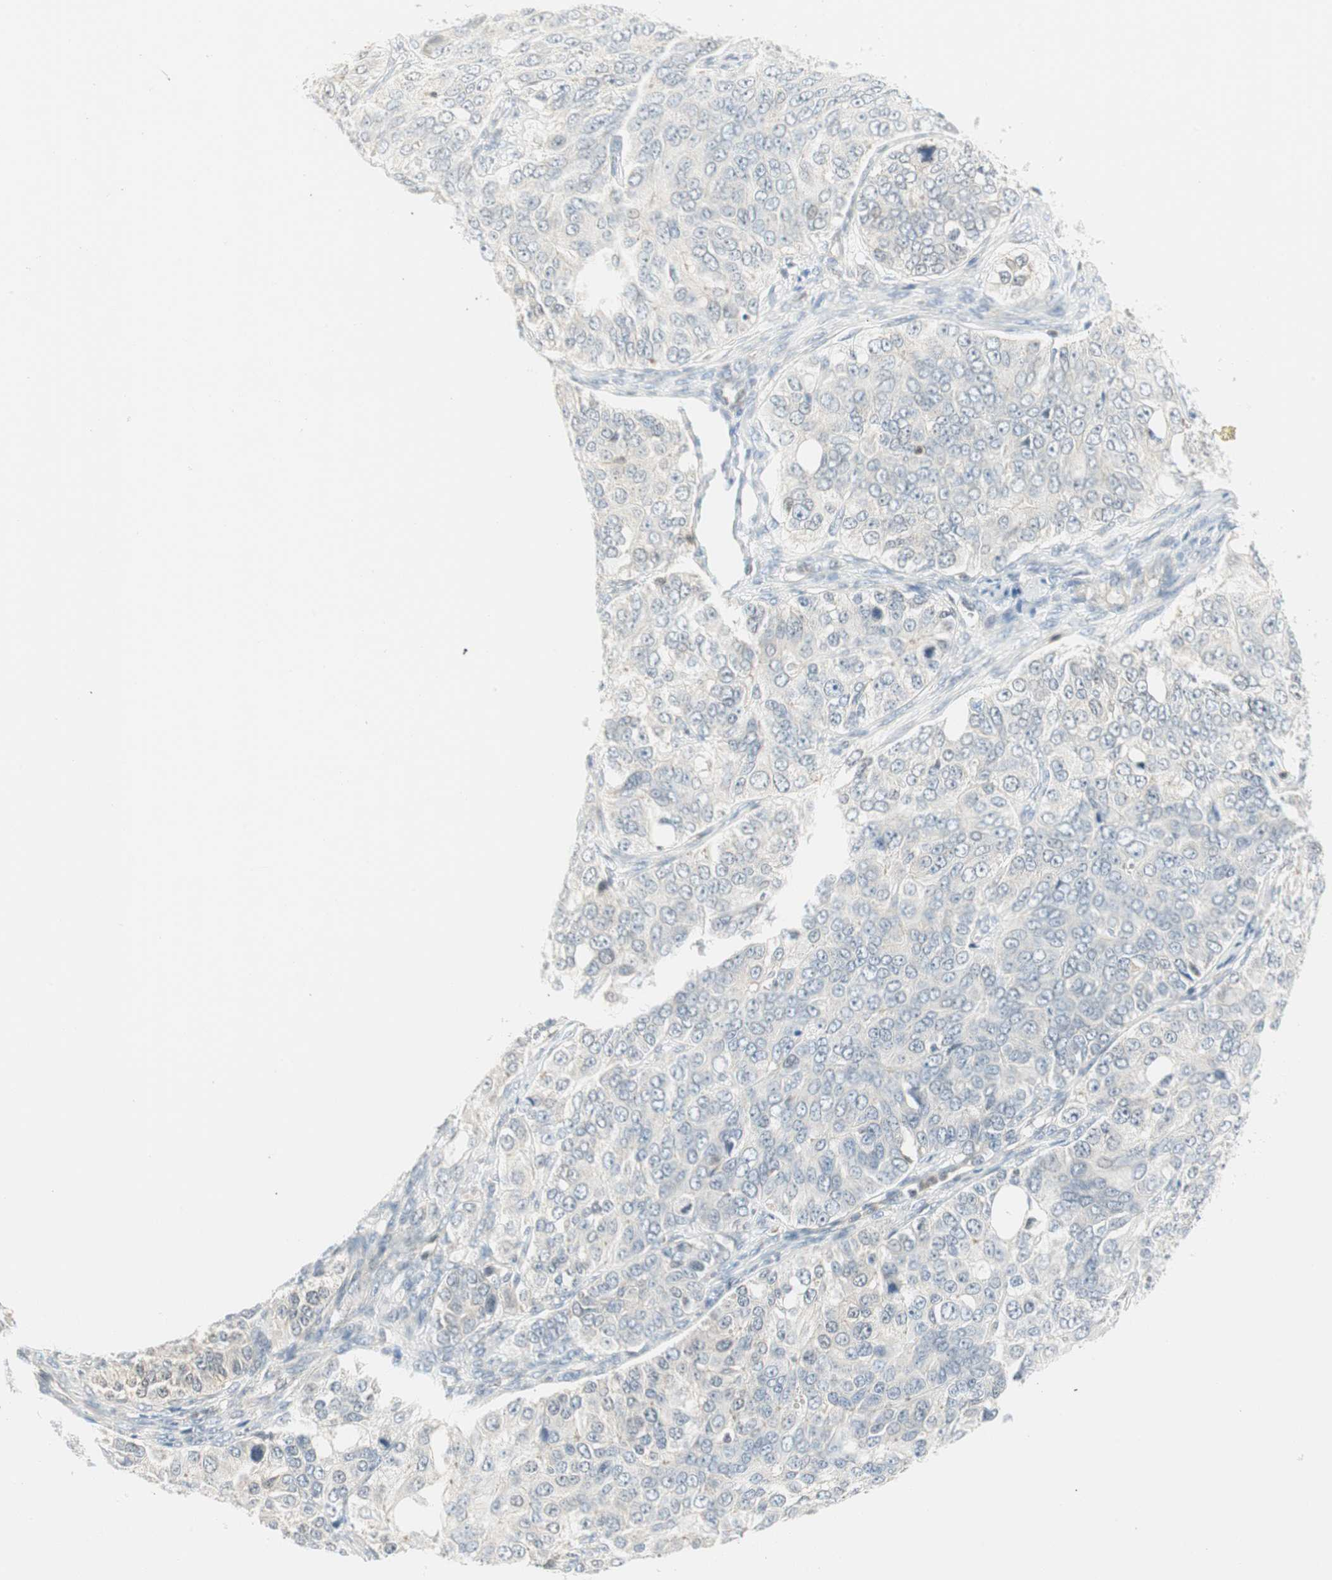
{"staining": {"intensity": "negative", "quantity": "none", "location": "none"}, "tissue": "ovarian cancer", "cell_type": "Tumor cells", "image_type": "cancer", "snomed": [{"axis": "morphology", "description": "Carcinoma, endometroid"}, {"axis": "topography", "description": "Ovary"}], "caption": "Immunohistochemistry (IHC) of human ovarian endometroid carcinoma exhibits no positivity in tumor cells.", "gene": "PPP1CA", "patient": {"sex": "female", "age": 51}}